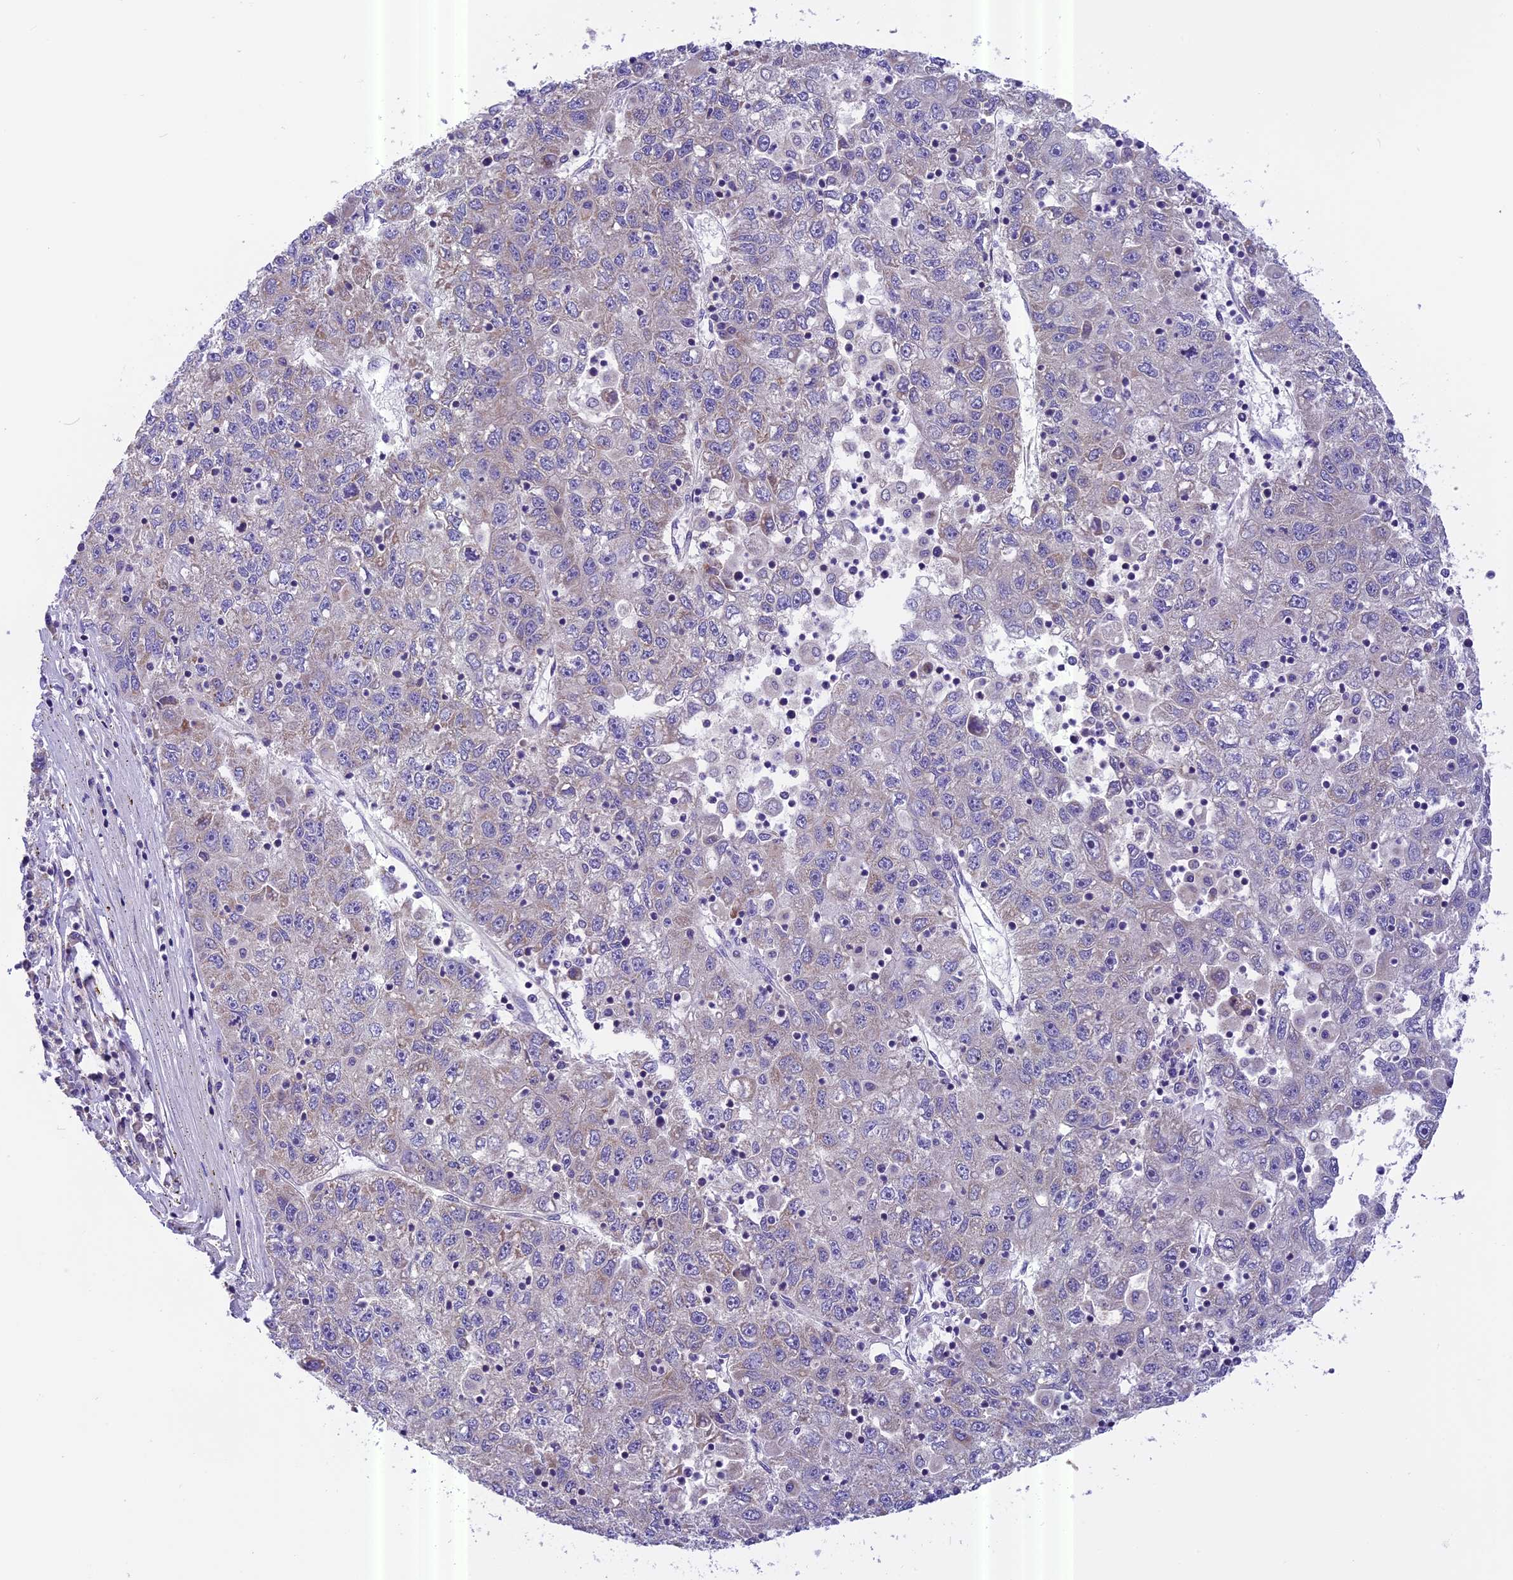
{"staining": {"intensity": "weak", "quantity": "<25%", "location": "cytoplasmic/membranous"}, "tissue": "liver cancer", "cell_type": "Tumor cells", "image_type": "cancer", "snomed": [{"axis": "morphology", "description": "Carcinoma, Hepatocellular, NOS"}, {"axis": "topography", "description": "Liver"}], "caption": "This is a image of immunohistochemistry staining of liver cancer (hepatocellular carcinoma), which shows no expression in tumor cells.", "gene": "MGME1", "patient": {"sex": "male", "age": 49}}